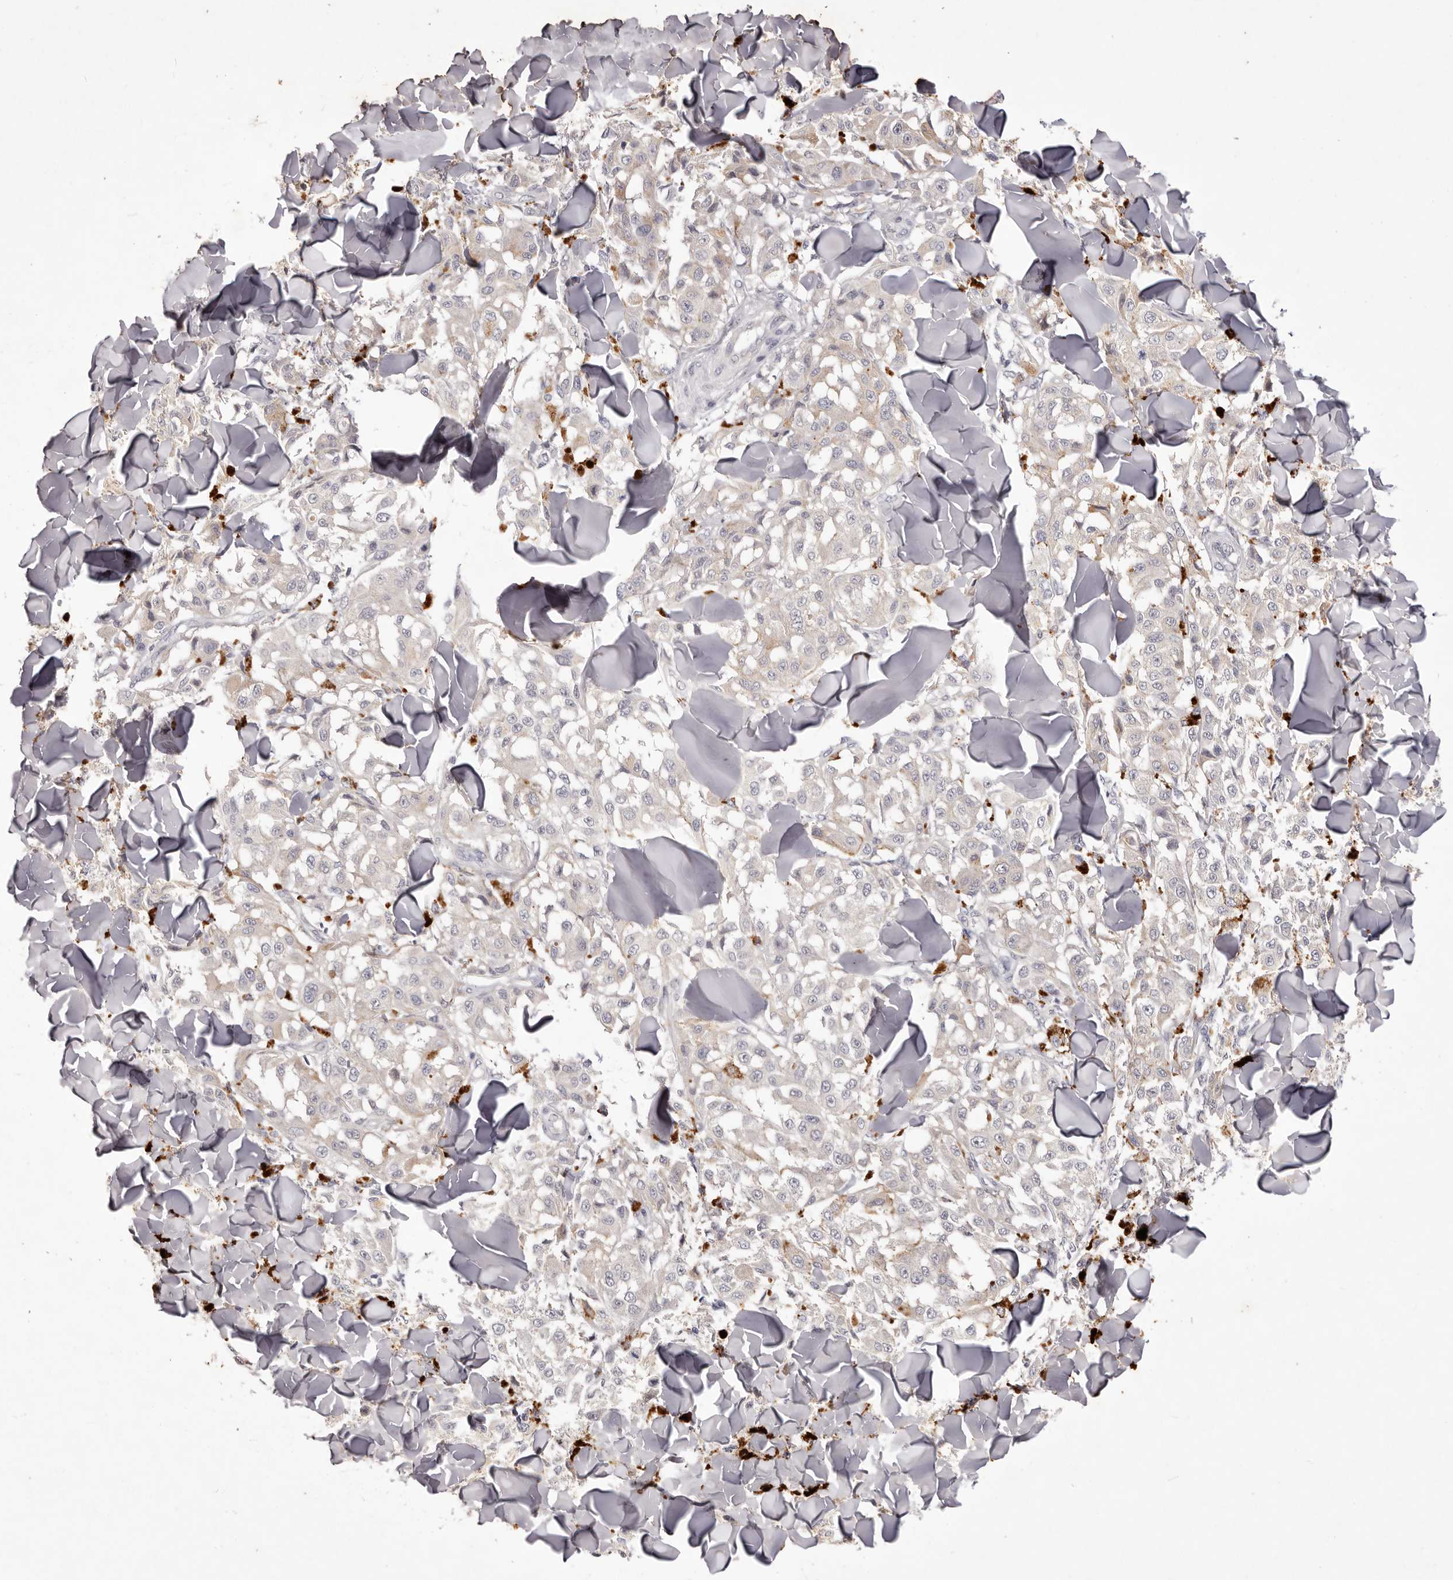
{"staining": {"intensity": "negative", "quantity": "none", "location": "none"}, "tissue": "melanoma", "cell_type": "Tumor cells", "image_type": "cancer", "snomed": [{"axis": "morphology", "description": "Malignant melanoma, NOS"}, {"axis": "topography", "description": "Skin"}], "caption": "The histopathology image reveals no staining of tumor cells in malignant melanoma.", "gene": "GARNL3", "patient": {"sex": "female", "age": 64}}